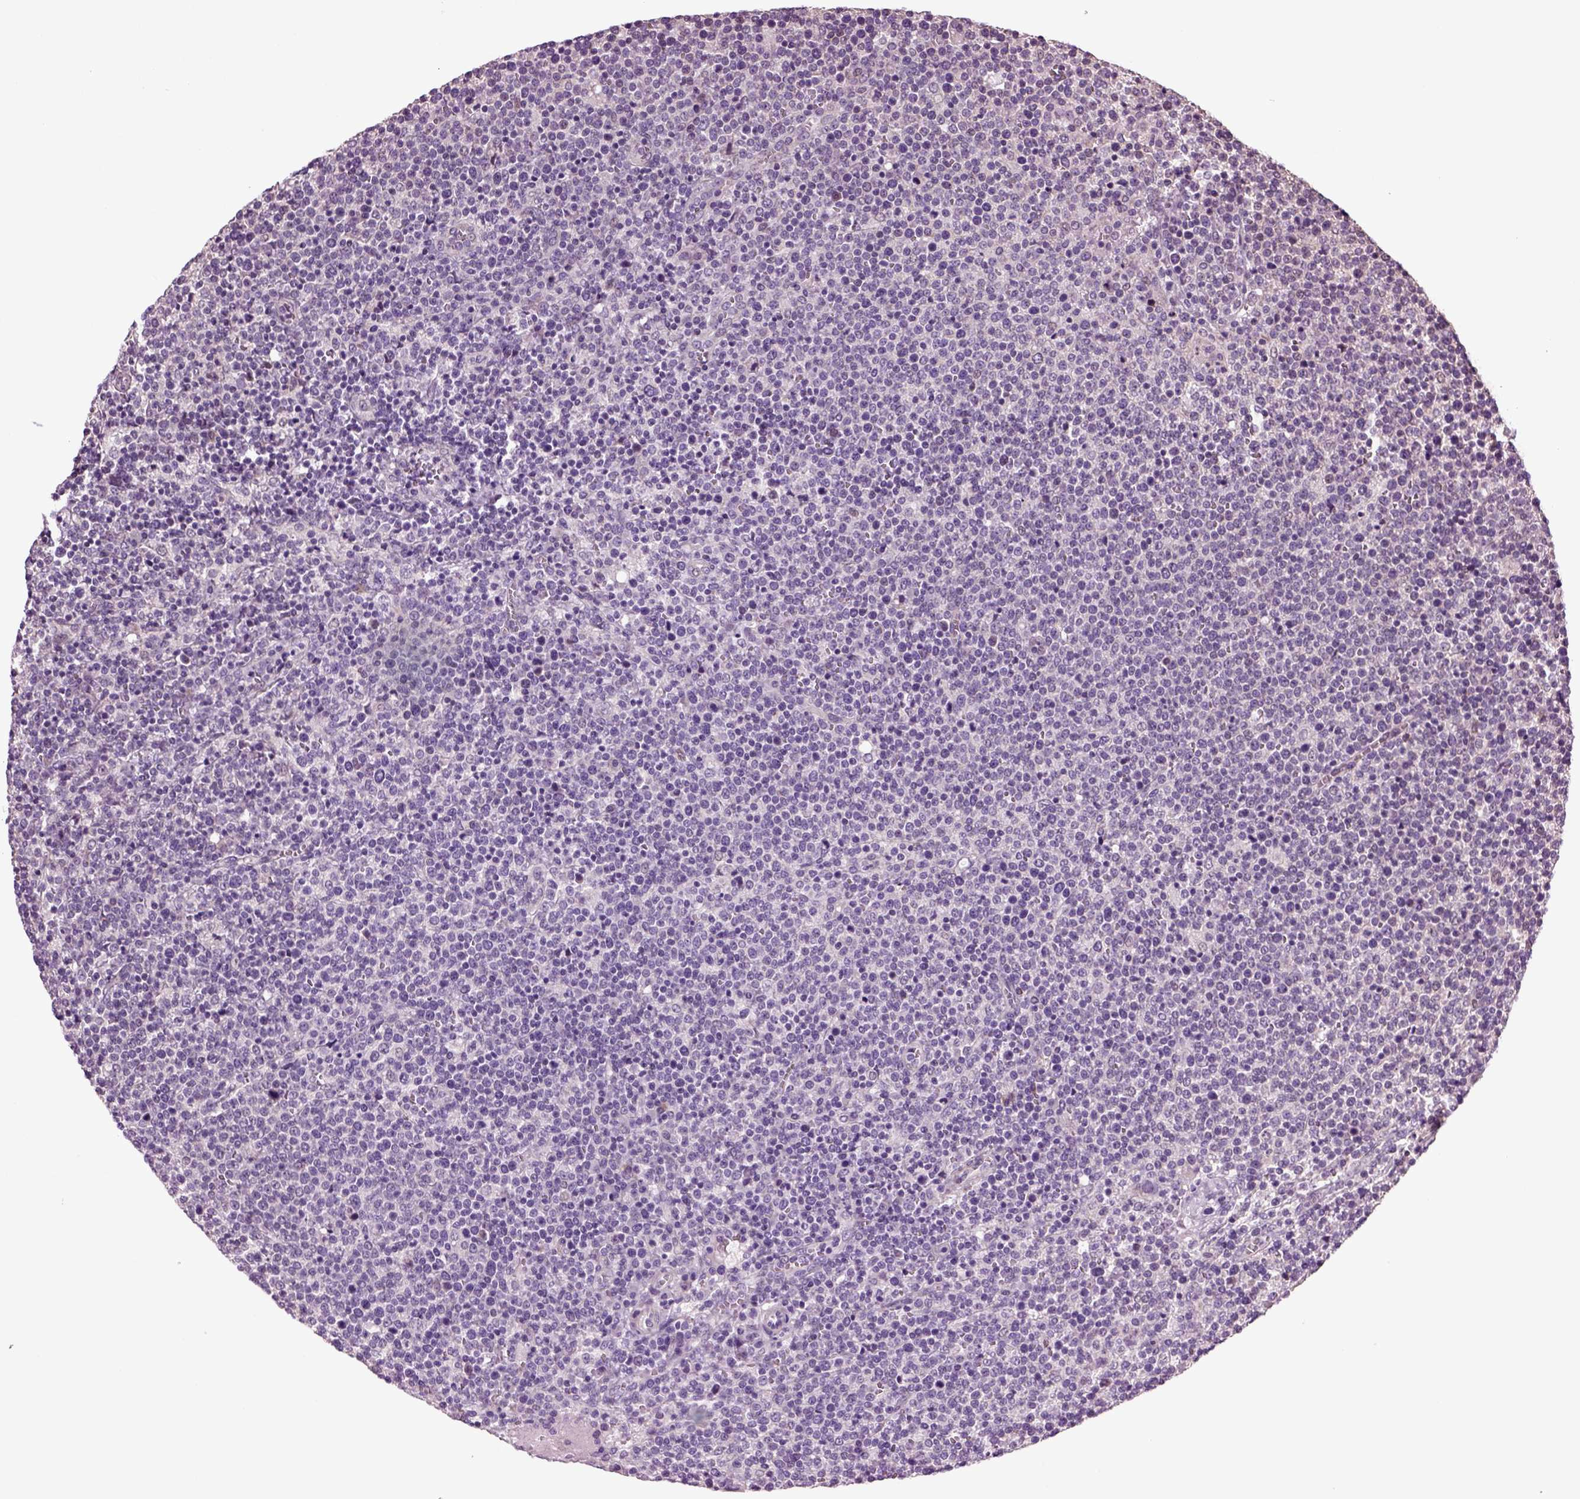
{"staining": {"intensity": "negative", "quantity": "none", "location": "none"}, "tissue": "lymphoma", "cell_type": "Tumor cells", "image_type": "cancer", "snomed": [{"axis": "morphology", "description": "Malignant lymphoma, non-Hodgkin's type, High grade"}, {"axis": "topography", "description": "Lymph node"}], "caption": "IHC of human malignant lymphoma, non-Hodgkin's type (high-grade) displays no positivity in tumor cells.", "gene": "HAGHL", "patient": {"sex": "male", "age": 61}}